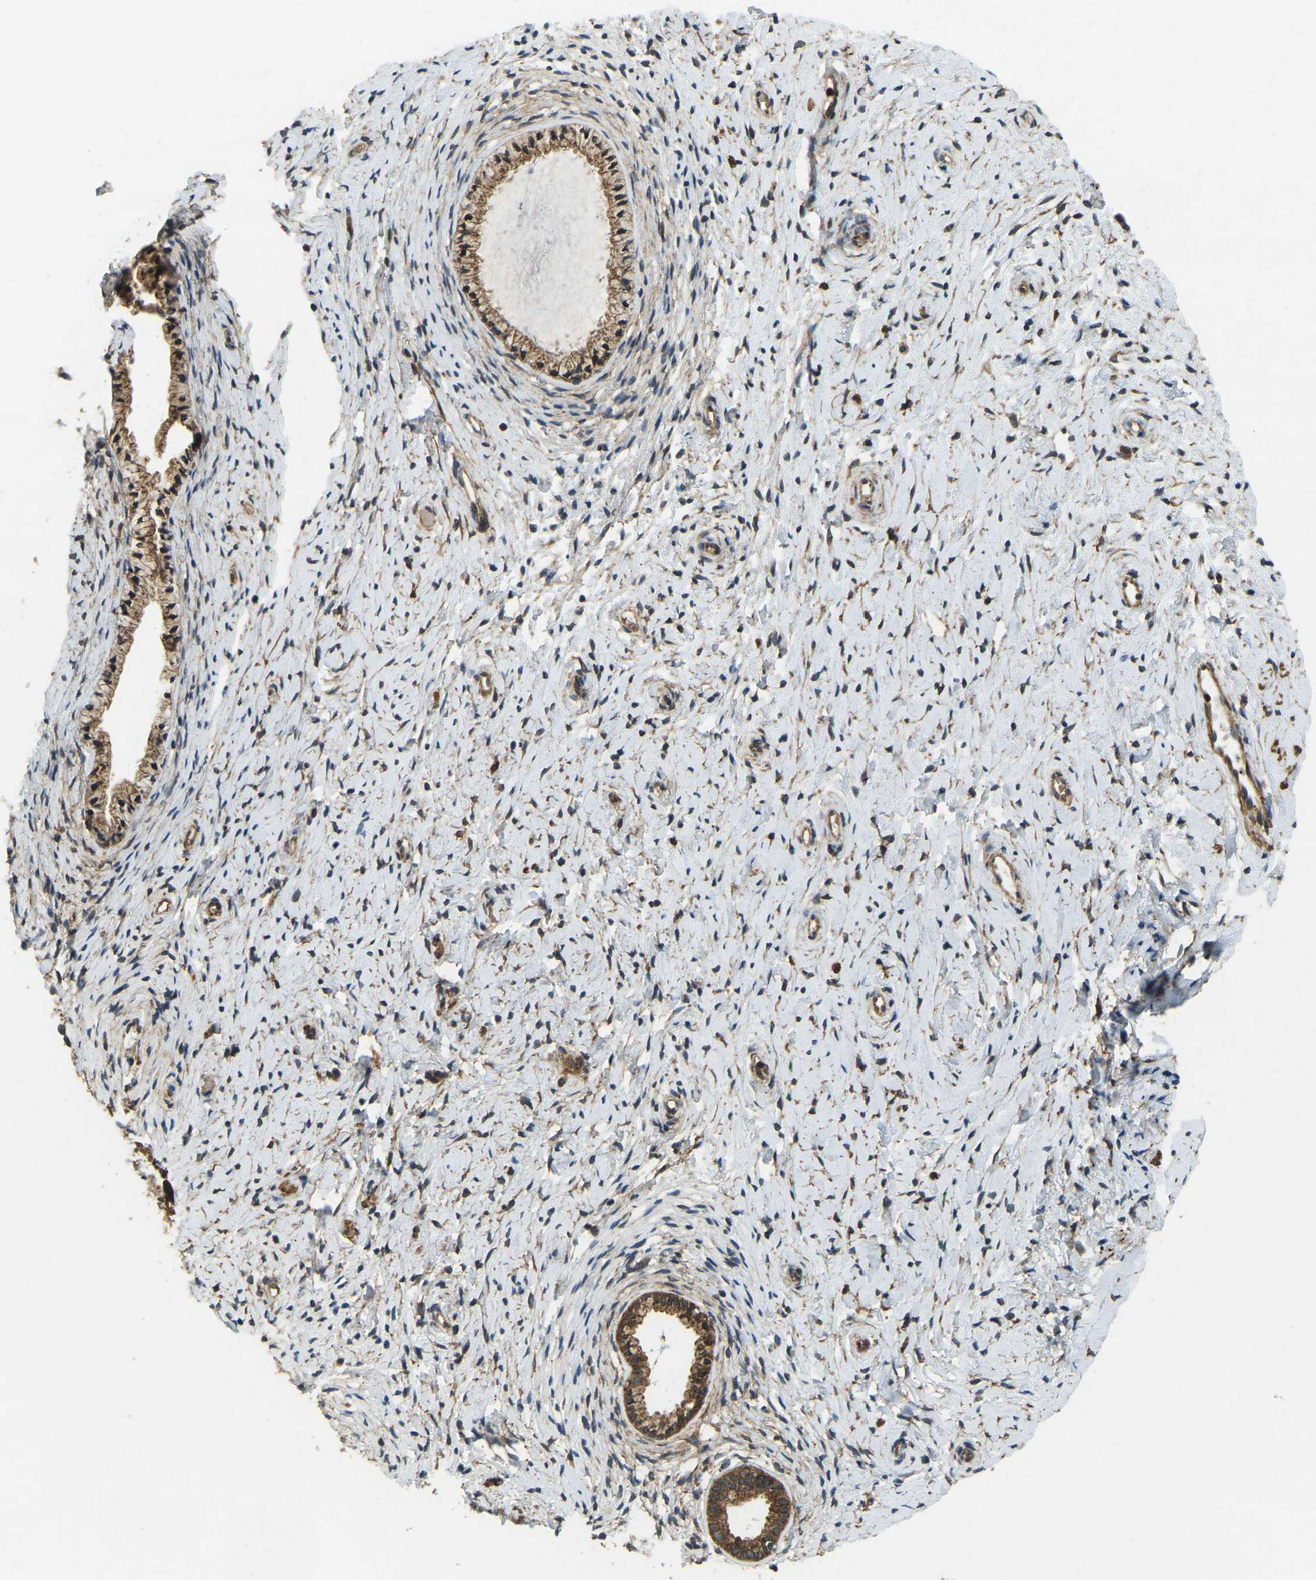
{"staining": {"intensity": "moderate", "quantity": ">75%", "location": "cytoplasmic/membranous"}, "tissue": "cervix", "cell_type": "Glandular cells", "image_type": "normal", "snomed": [{"axis": "morphology", "description": "Normal tissue, NOS"}, {"axis": "topography", "description": "Cervix"}], "caption": "Immunohistochemistry (IHC) photomicrograph of benign cervix stained for a protein (brown), which shows medium levels of moderate cytoplasmic/membranous staining in approximately >75% of glandular cells.", "gene": "ERGIC1", "patient": {"sex": "female", "age": 72}}